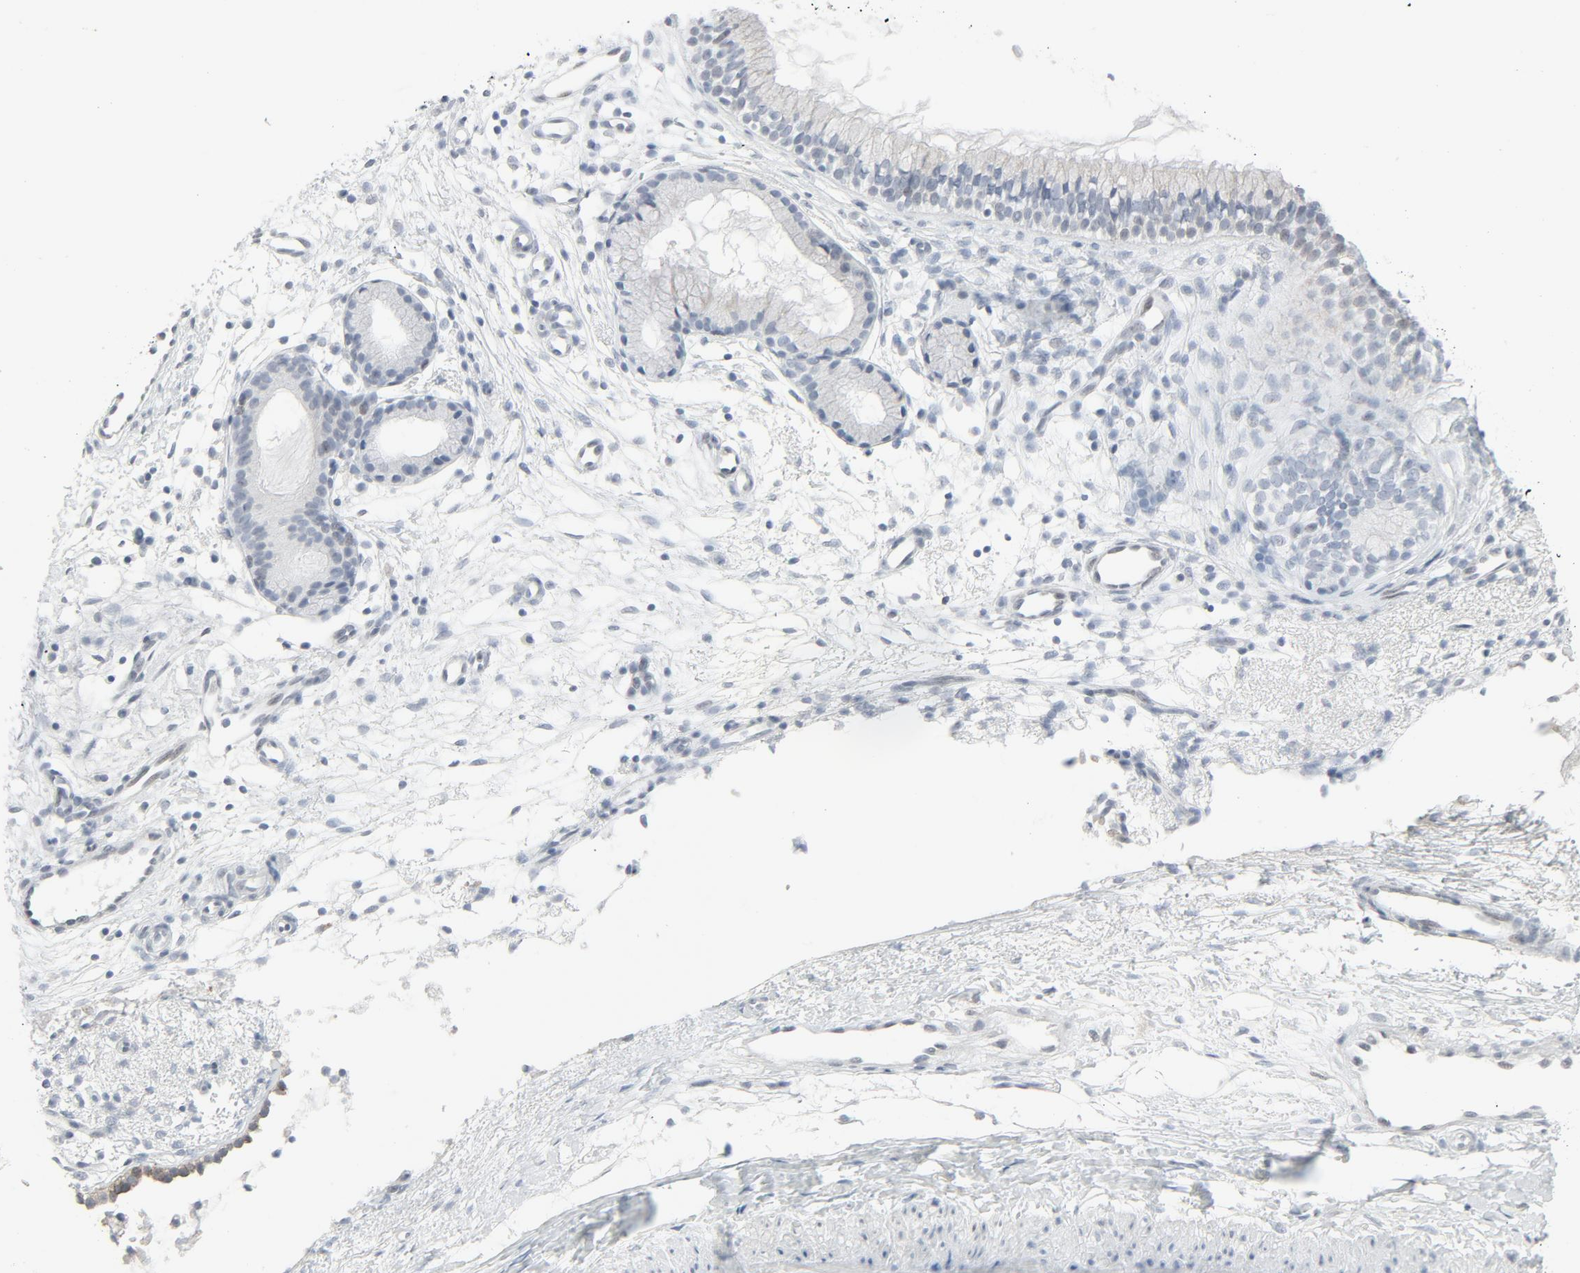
{"staining": {"intensity": "moderate", "quantity": "25%-75%", "location": "cytoplasmic/membranous"}, "tissue": "nasopharynx", "cell_type": "Respiratory epithelial cells", "image_type": "normal", "snomed": [{"axis": "morphology", "description": "Normal tissue, NOS"}, {"axis": "topography", "description": "Nasopharynx"}], "caption": "Immunohistochemistry histopathology image of benign nasopharynx: human nasopharynx stained using immunohistochemistry (IHC) exhibits medium levels of moderate protein expression localized specifically in the cytoplasmic/membranous of respiratory epithelial cells, appearing as a cytoplasmic/membranous brown color.", "gene": "FGFR3", "patient": {"sex": "male", "age": 21}}